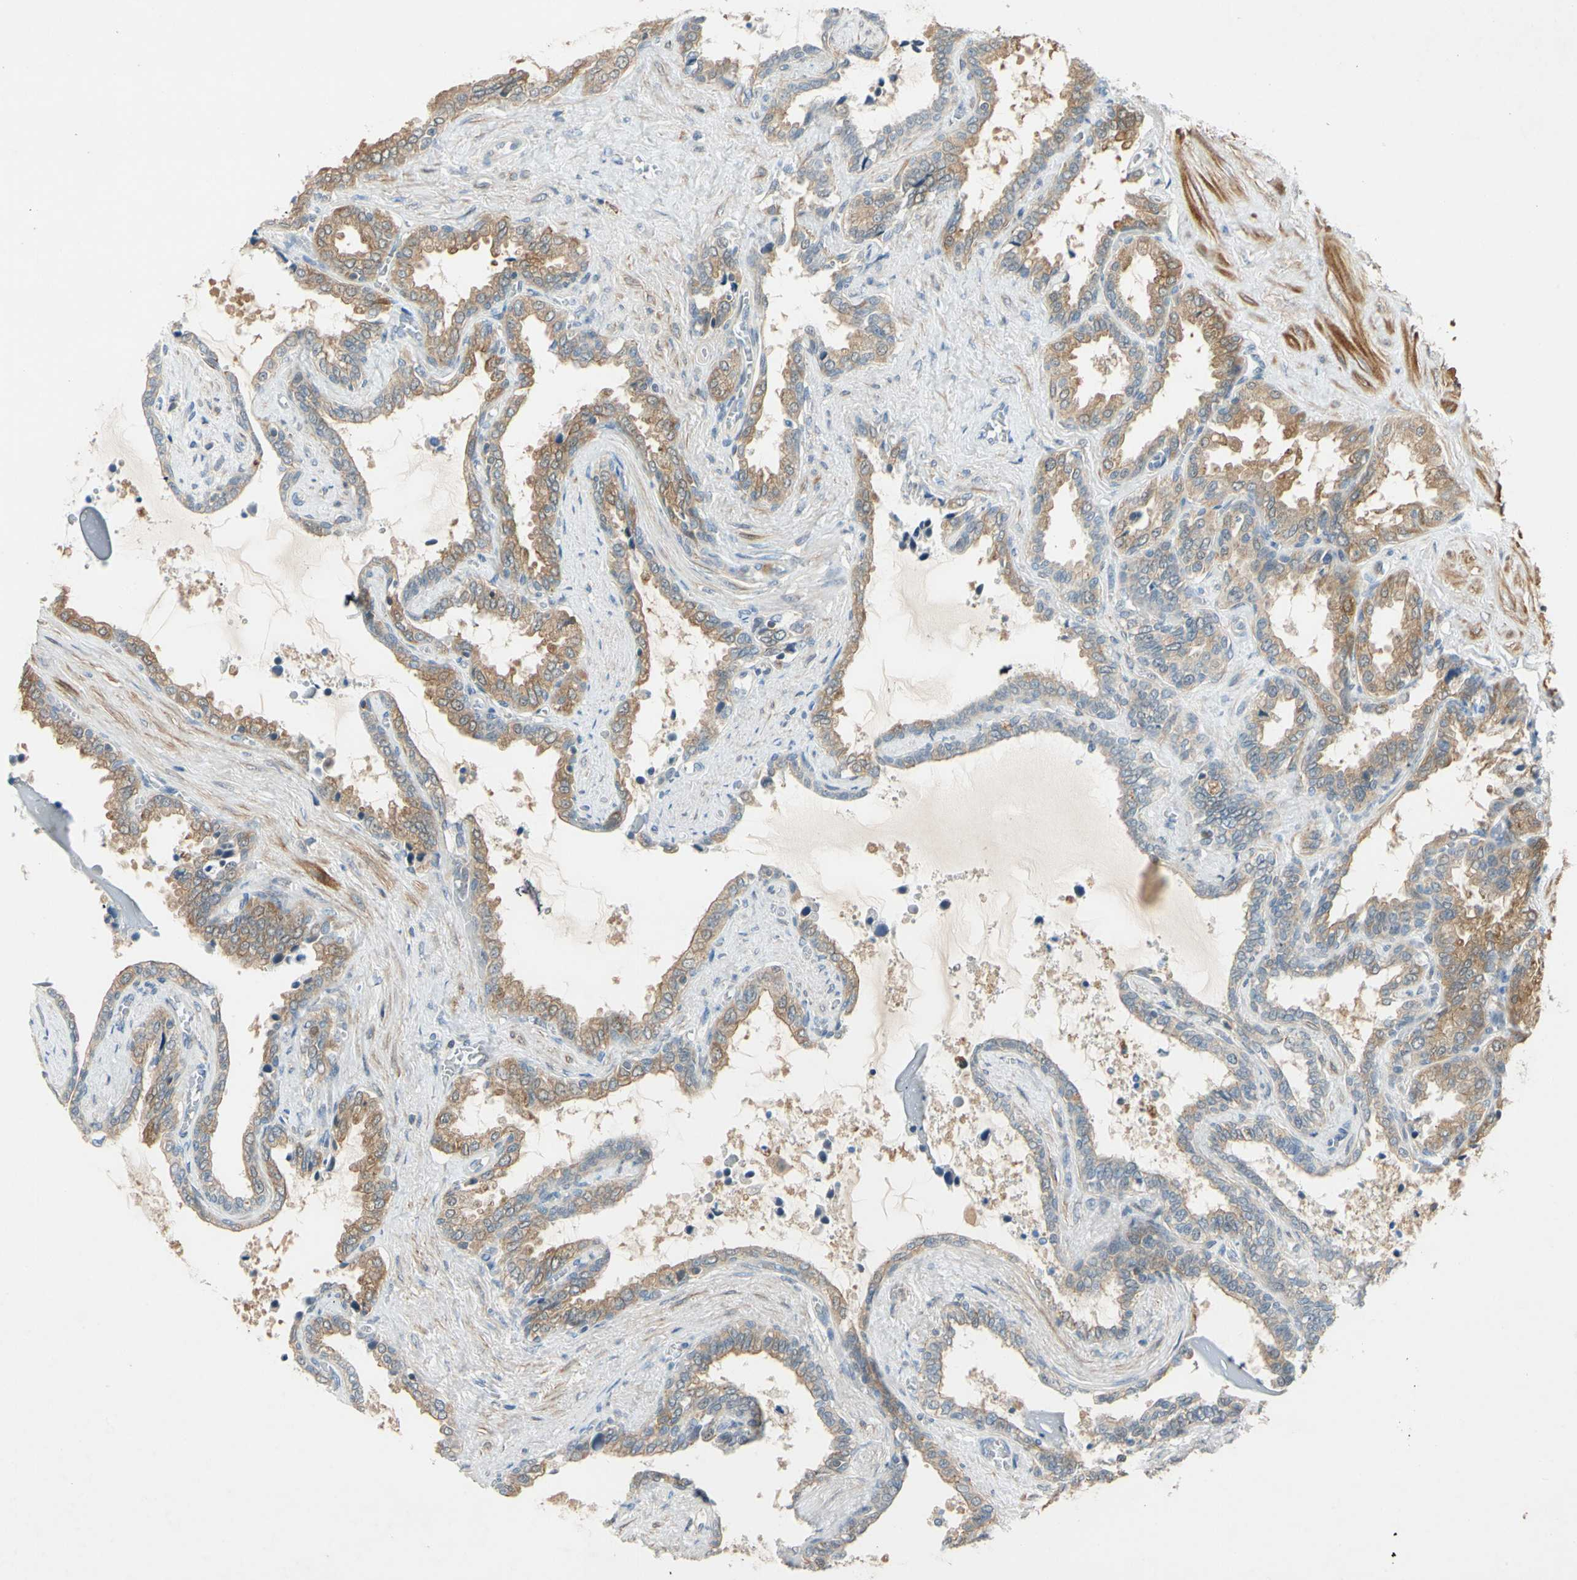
{"staining": {"intensity": "moderate", "quantity": "25%-75%", "location": "cytoplasmic/membranous"}, "tissue": "seminal vesicle", "cell_type": "Glandular cells", "image_type": "normal", "snomed": [{"axis": "morphology", "description": "Normal tissue, NOS"}, {"axis": "topography", "description": "Seminal veicle"}], "caption": "IHC micrograph of benign seminal vesicle stained for a protein (brown), which shows medium levels of moderate cytoplasmic/membranous positivity in approximately 25%-75% of glandular cells.", "gene": "WIPI1", "patient": {"sex": "male", "age": 46}}